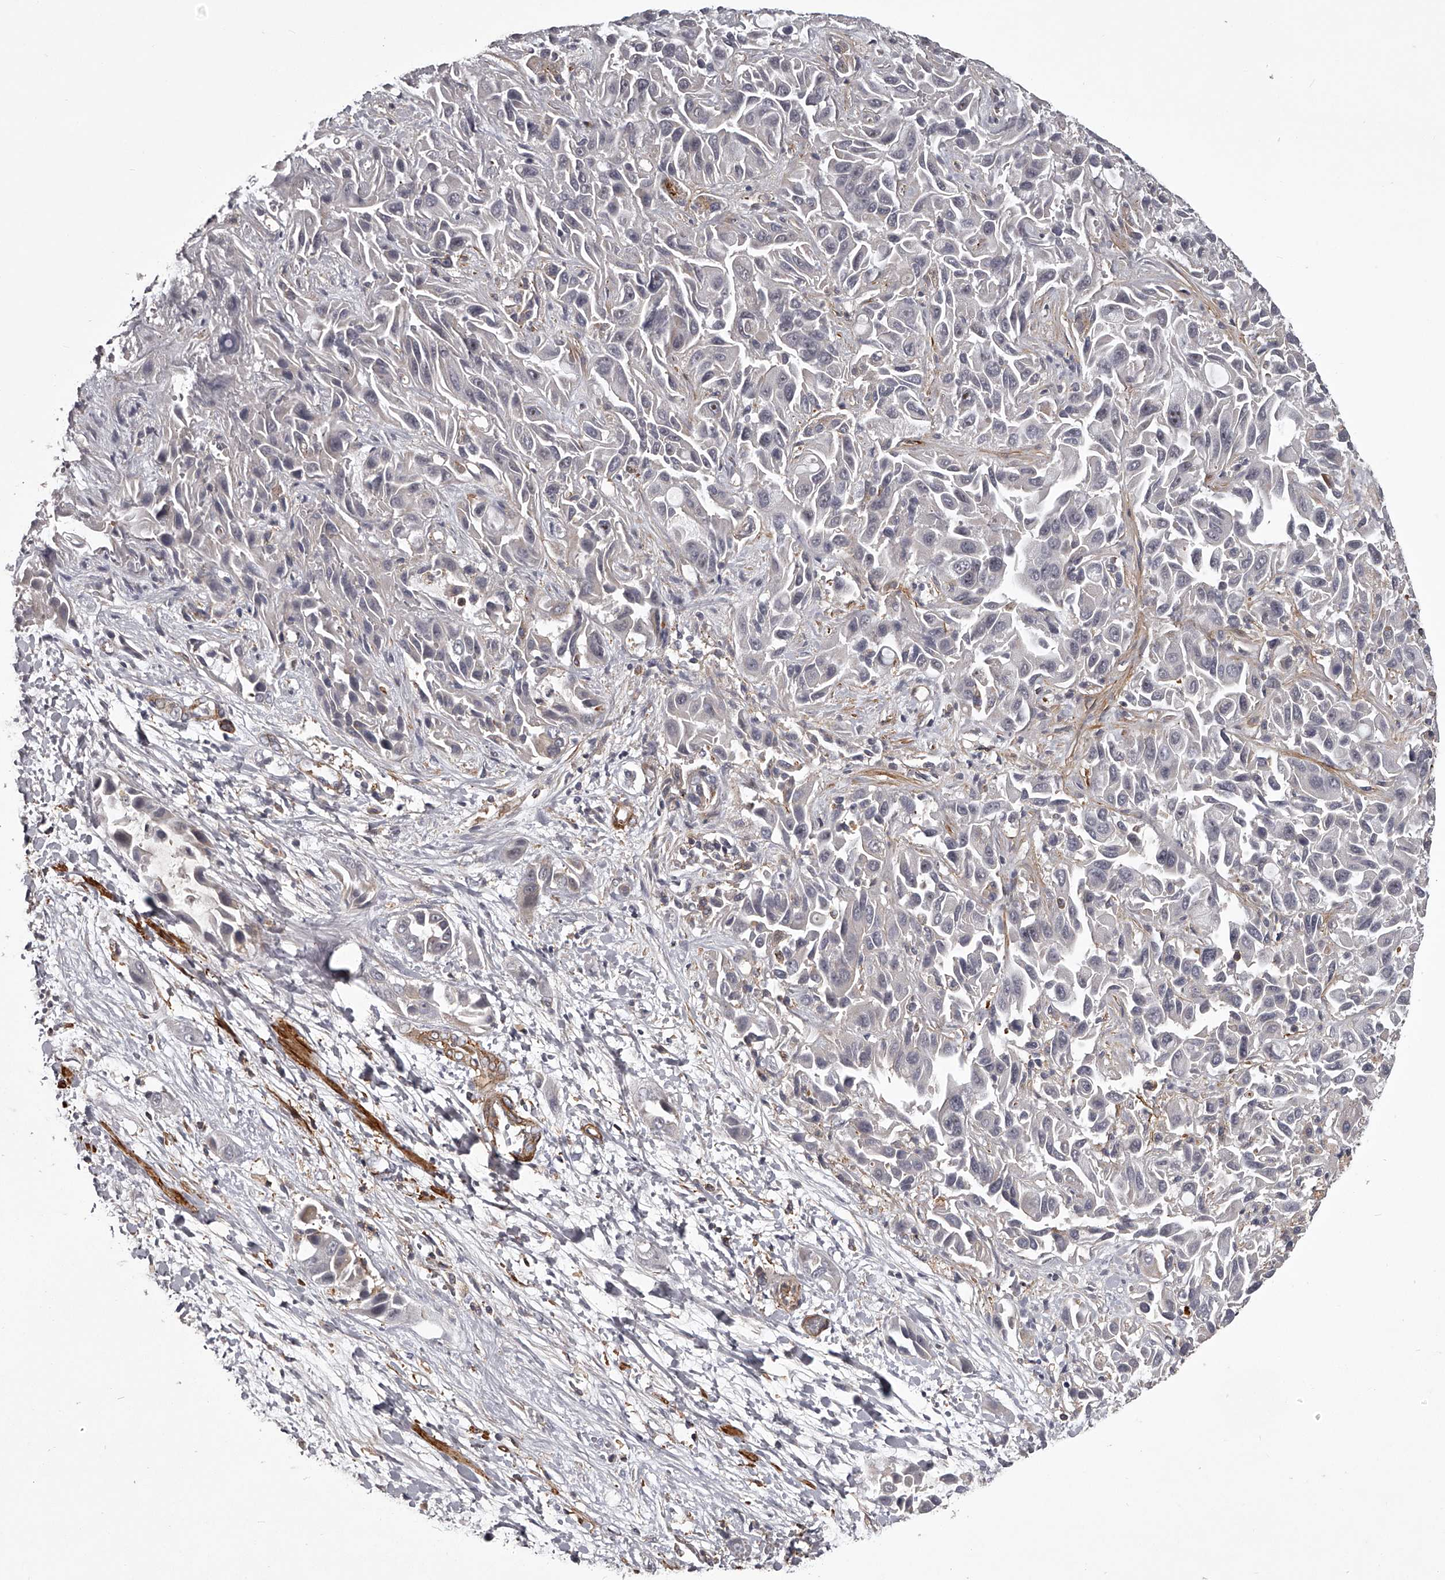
{"staining": {"intensity": "negative", "quantity": "none", "location": "none"}, "tissue": "liver cancer", "cell_type": "Tumor cells", "image_type": "cancer", "snomed": [{"axis": "morphology", "description": "Cholangiocarcinoma"}, {"axis": "topography", "description": "Liver"}], "caption": "An IHC micrograph of liver cholangiocarcinoma is shown. There is no staining in tumor cells of liver cholangiocarcinoma.", "gene": "RRP36", "patient": {"sex": "female", "age": 52}}